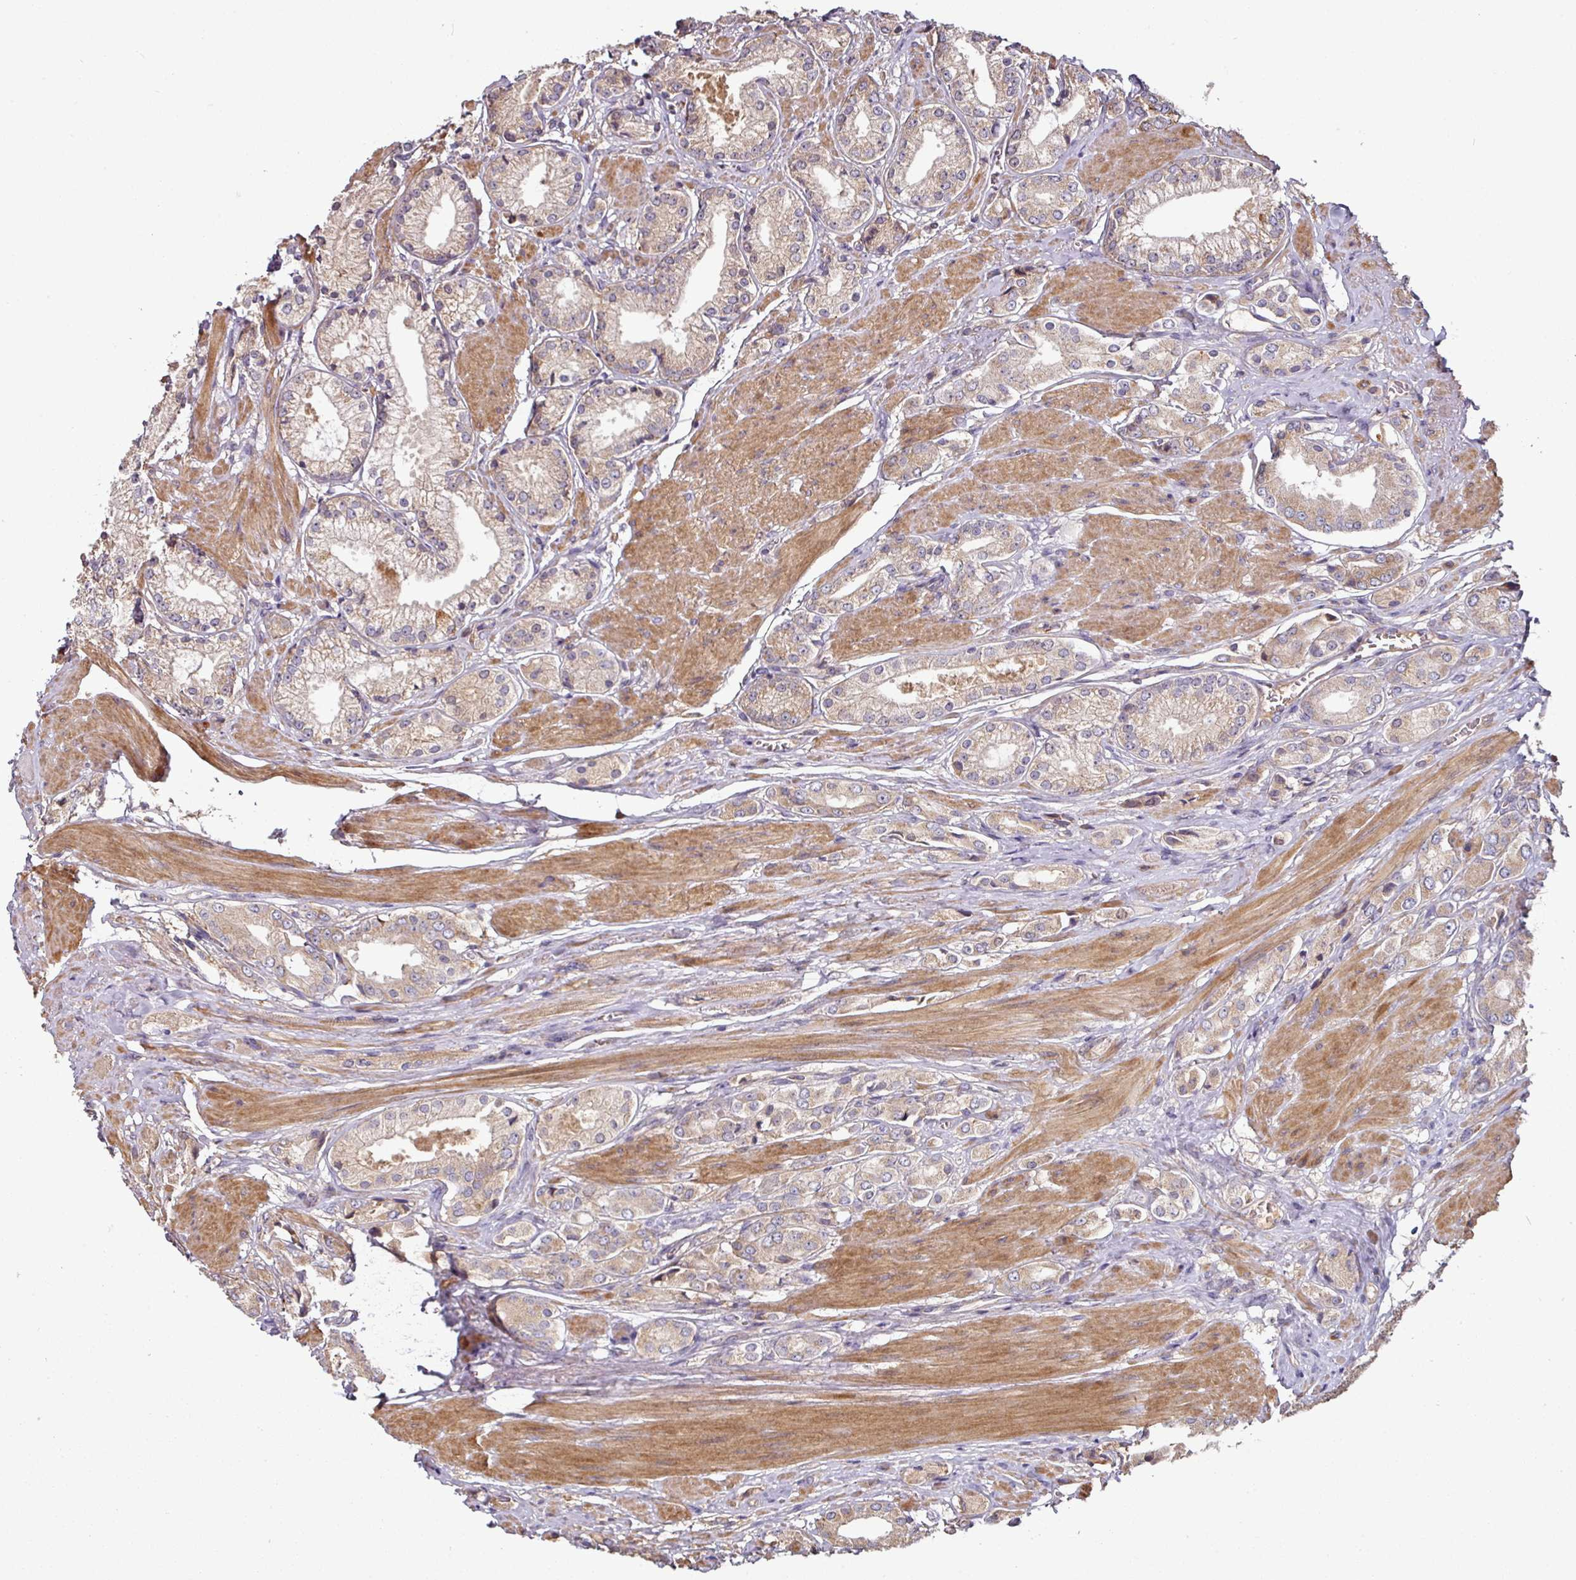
{"staining": {"intensity": "weak", "quantity": "25%-75%", "location": "cytoplasmic/membranous"}, "tissue": "prostate cancer", "cell_type": "Tumor cells", "image_type": "cancer", "snomed": [{"axis": "morphology", "description": "Adenocarcinoma, High grade"}, {"axis": "topography", "description": "Prostate and seminal vesicle, NOS"}], "caption": "Adenocarcinoma (high-grade) (prostate) stained with DAB (3,3'-diaminobenzidine) immunohistochemistry (IHC) displays low levels of weak cytoplasmic/membranous positivity in approximately 25%-75% of tumor cells.", "gene": "SIK1", "patient": {"sex": "male", "age": 64}}